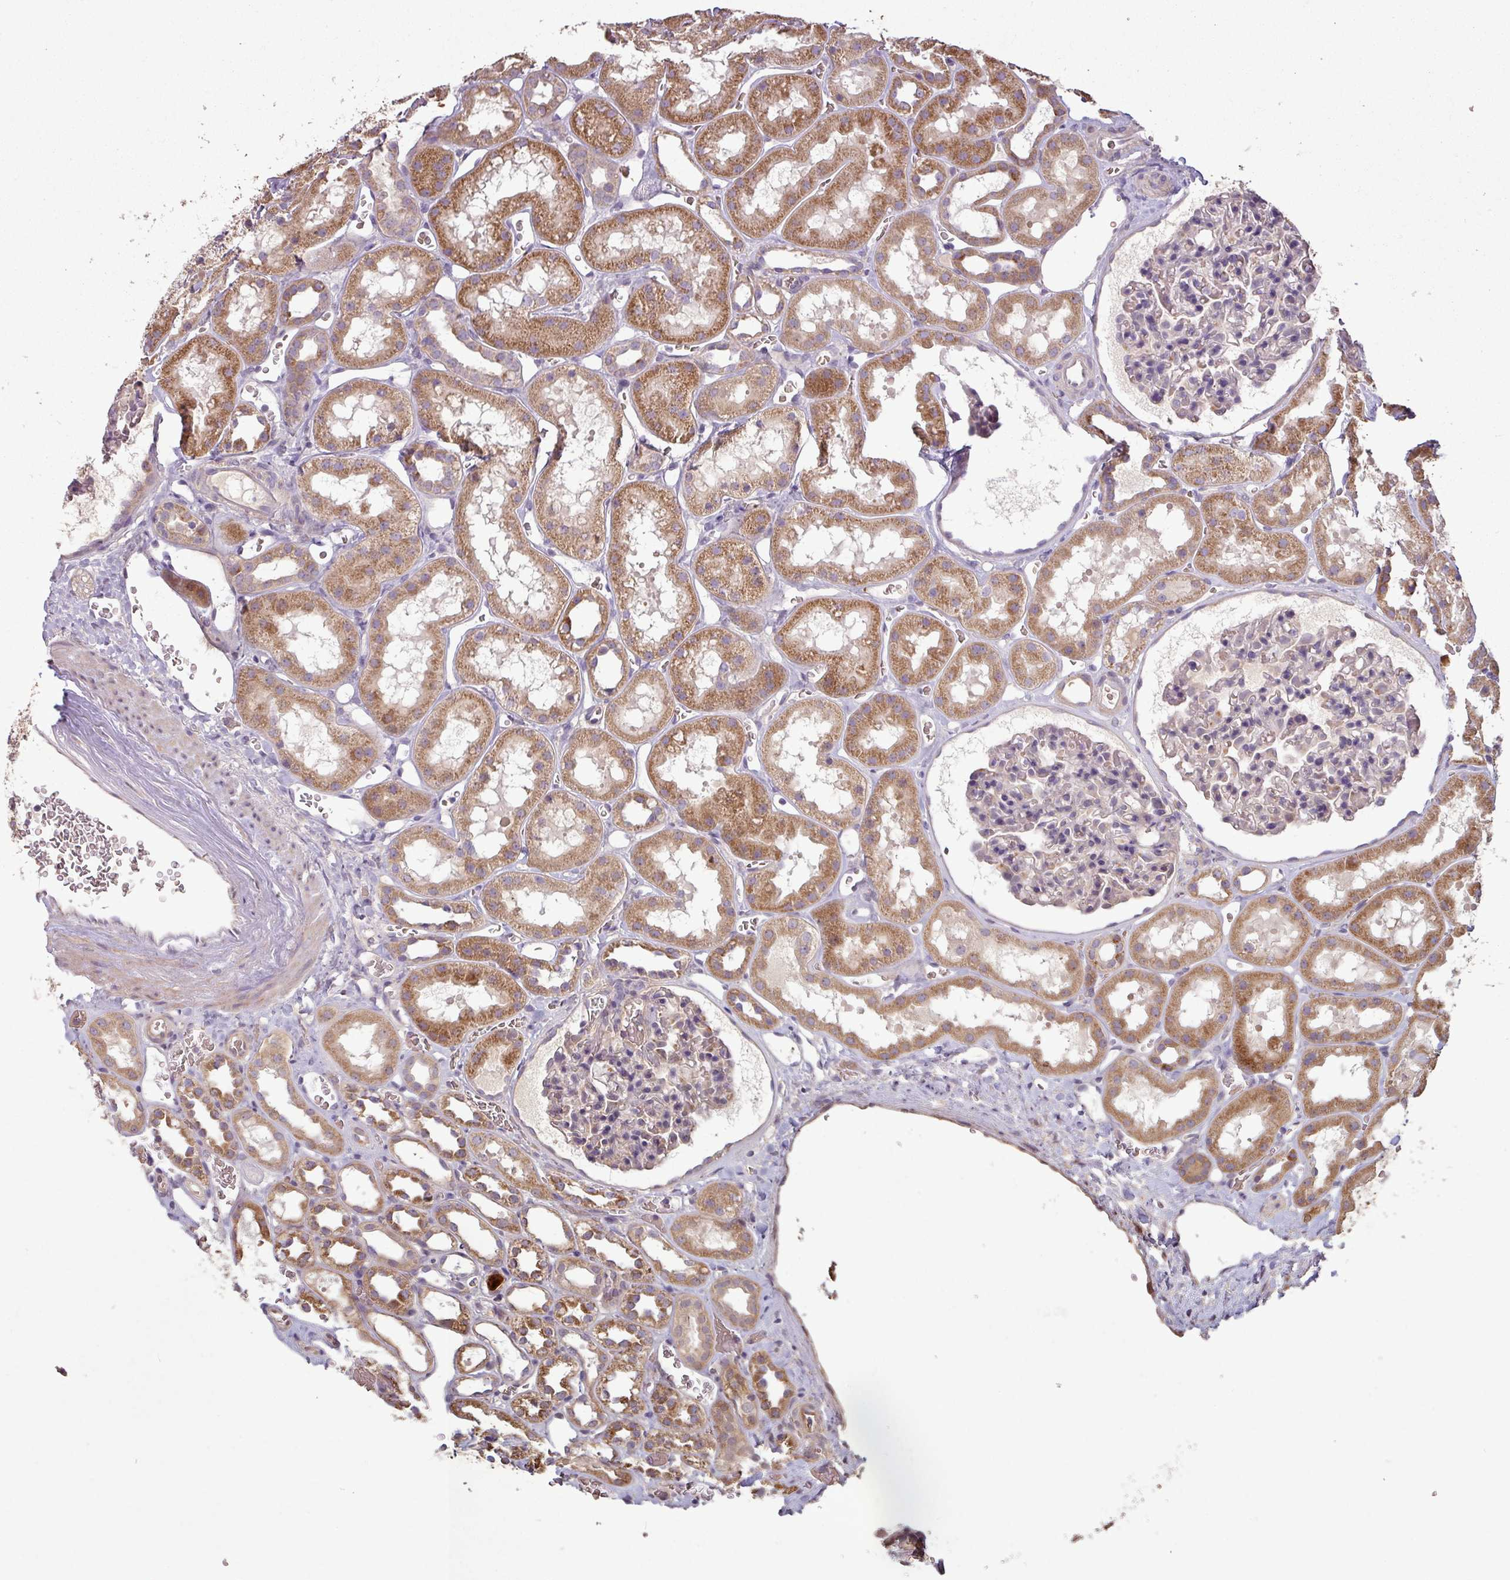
{"staining": {"intensity": "negative", "quantity": "none", "location": "none"}, "tissue": "kidney", "cell_type": "Cells in glomeruli", "image_type": "normal", "snomed": [{"axis": "morphology", "description": "Normal tissue, NOS"}, {"axis": "topography", "description": "Kidney"}], "caption": "Human kidney stained for a protein using immunohistochemistry (IHC) exhibits no positivity in cells in glomeruli.", "gene": "NHSL2", "patient": {"sex": "female", "age": 41}}